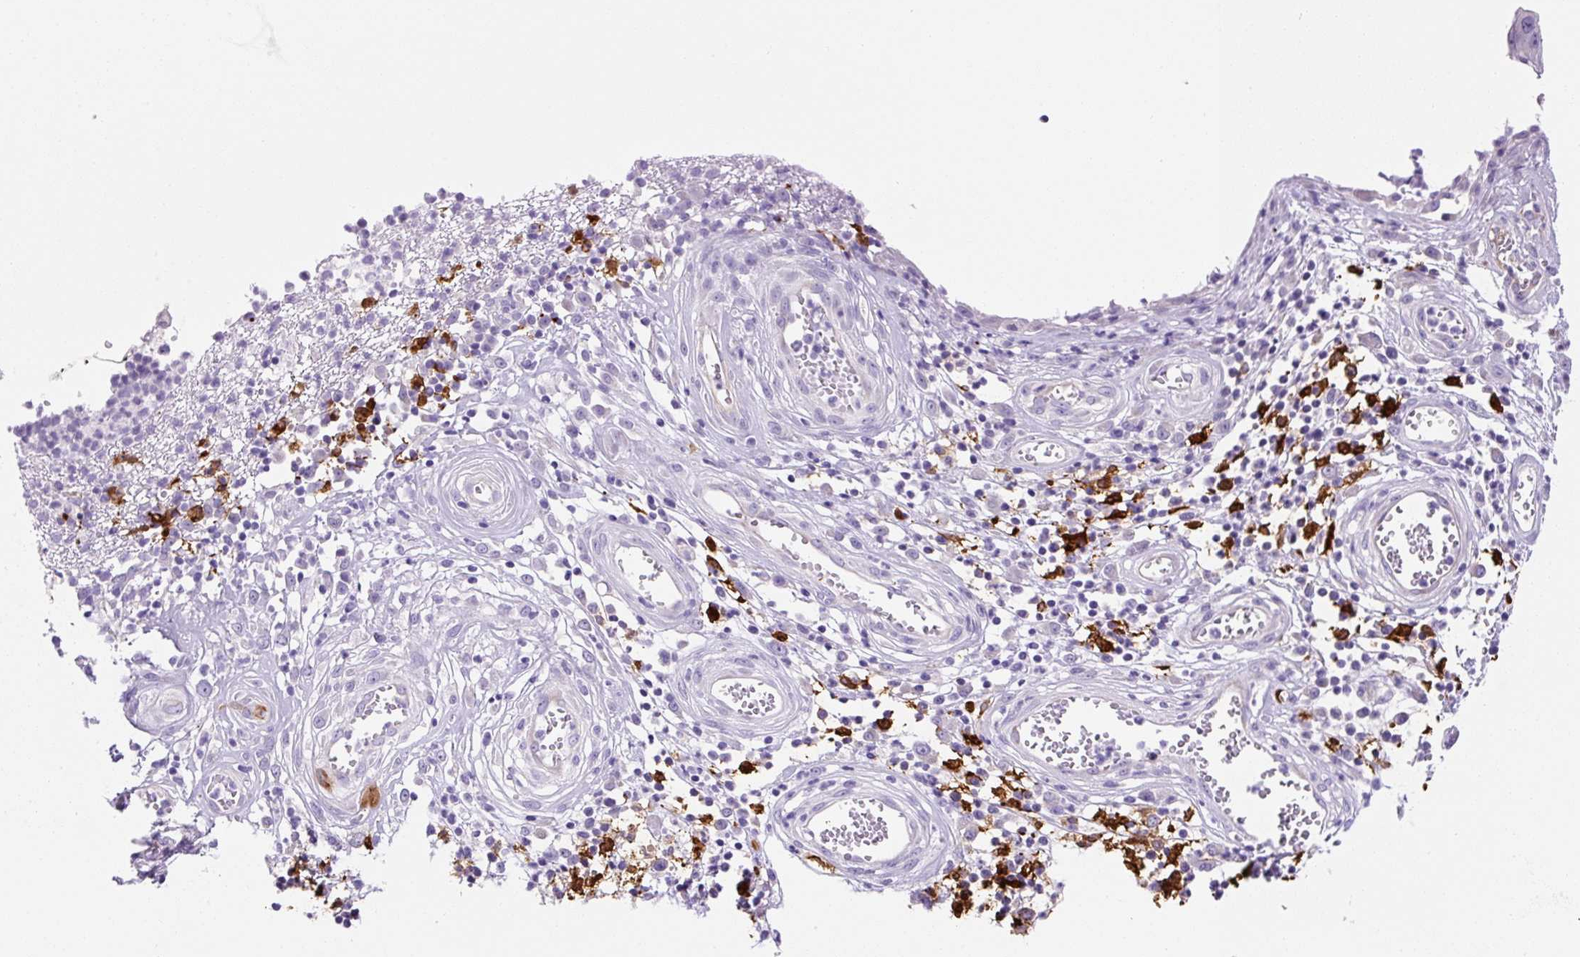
{"staining": {"intensity": "negative", "quantity": "none", "location": "none"}, "tissue": "stomach cancer", "cell_type": "Tumor cells", "image_type": "cancer", "snomed": [{"axis": "morphology", "description": "Adenocarcinoma, NOS"}, {"axis": "topography", "description": "Stomach"}], "caption": "High magnification brightfield microscopy of stomach cancer stained with DAB (3,3'-diaminobenzidine) (brown) and counterstained with hematoxylin (blue): tumor cells show no significant staining.", "gene": "ASB4", "patient": {"sex": "male", "age": 59}}